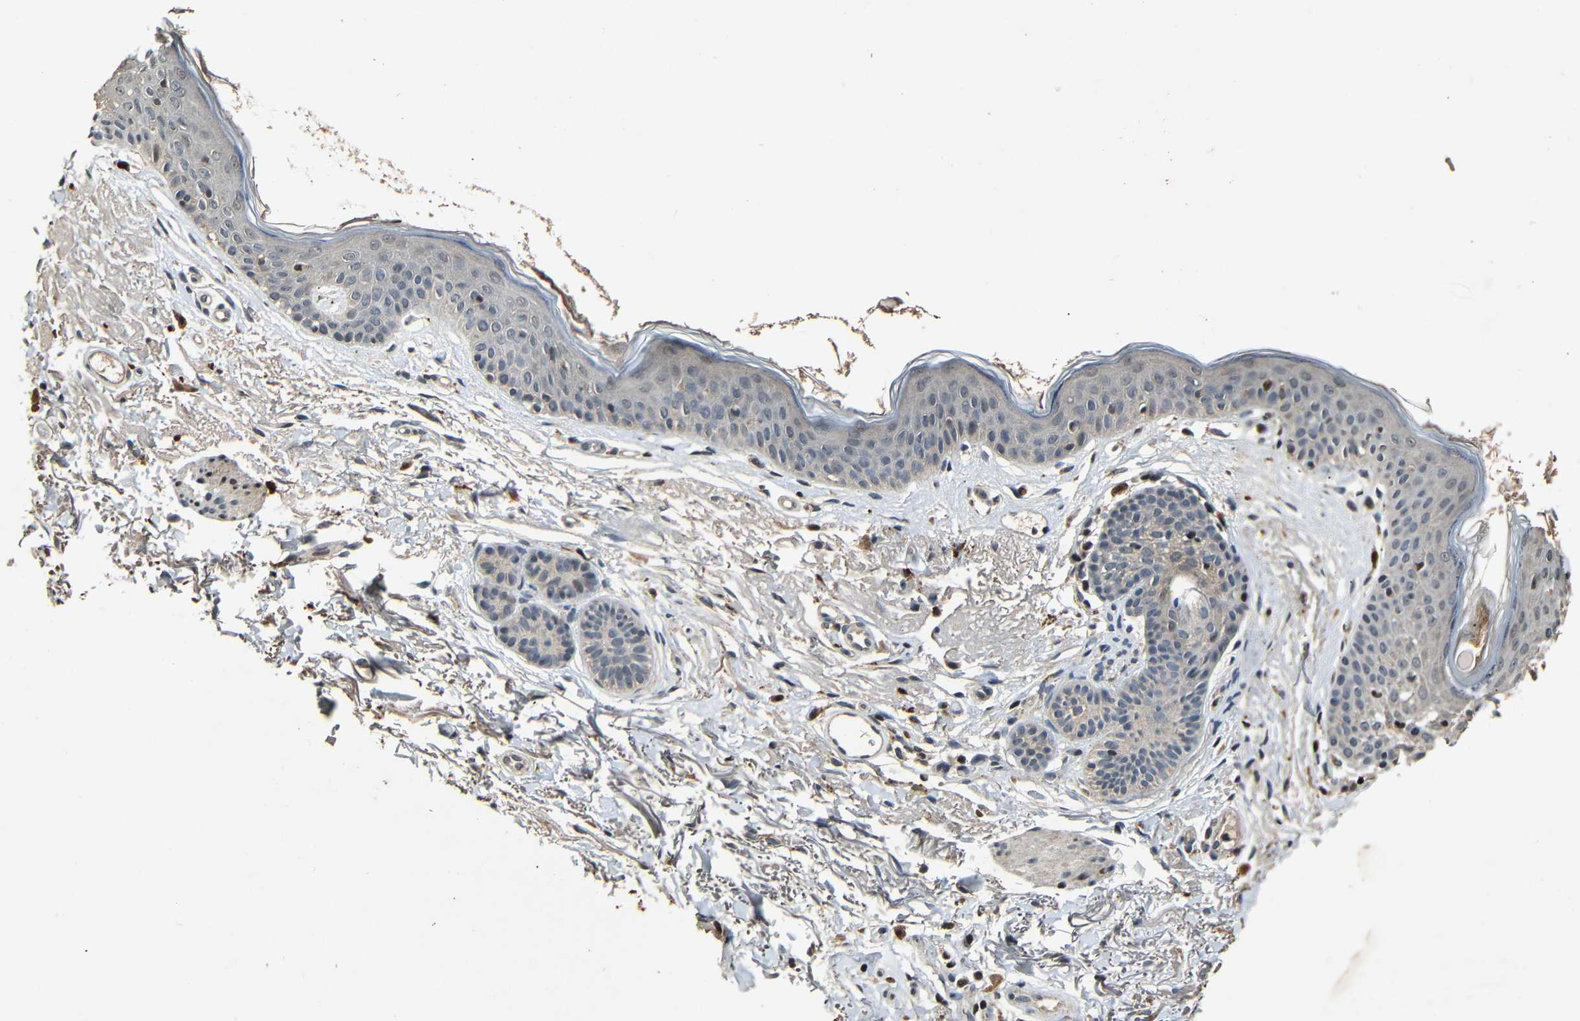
{"staining": {"intensity": "weak", "quantity": ">75%", "location": "cytoplasmic/membranous"}, "tissue": "skin cancer", "cell_type": "Tumor cells", "image_type": "cancer", "snomed": [{"axis": "morphology", "description": "Normal tissue, NOS"}, {"axis": "morphology", "description": "Basal cell carcinoma"}, {"axis": "topography", "description": "Skin"}], "caption": "Human skin cancer stained for a protein (brown) reveals weak cytoplasmic/membranous positive positivity in approximately >75% of tumor cells.", "gene": "KAZALD1", "patient": {"sex": "female", "age": 84}}